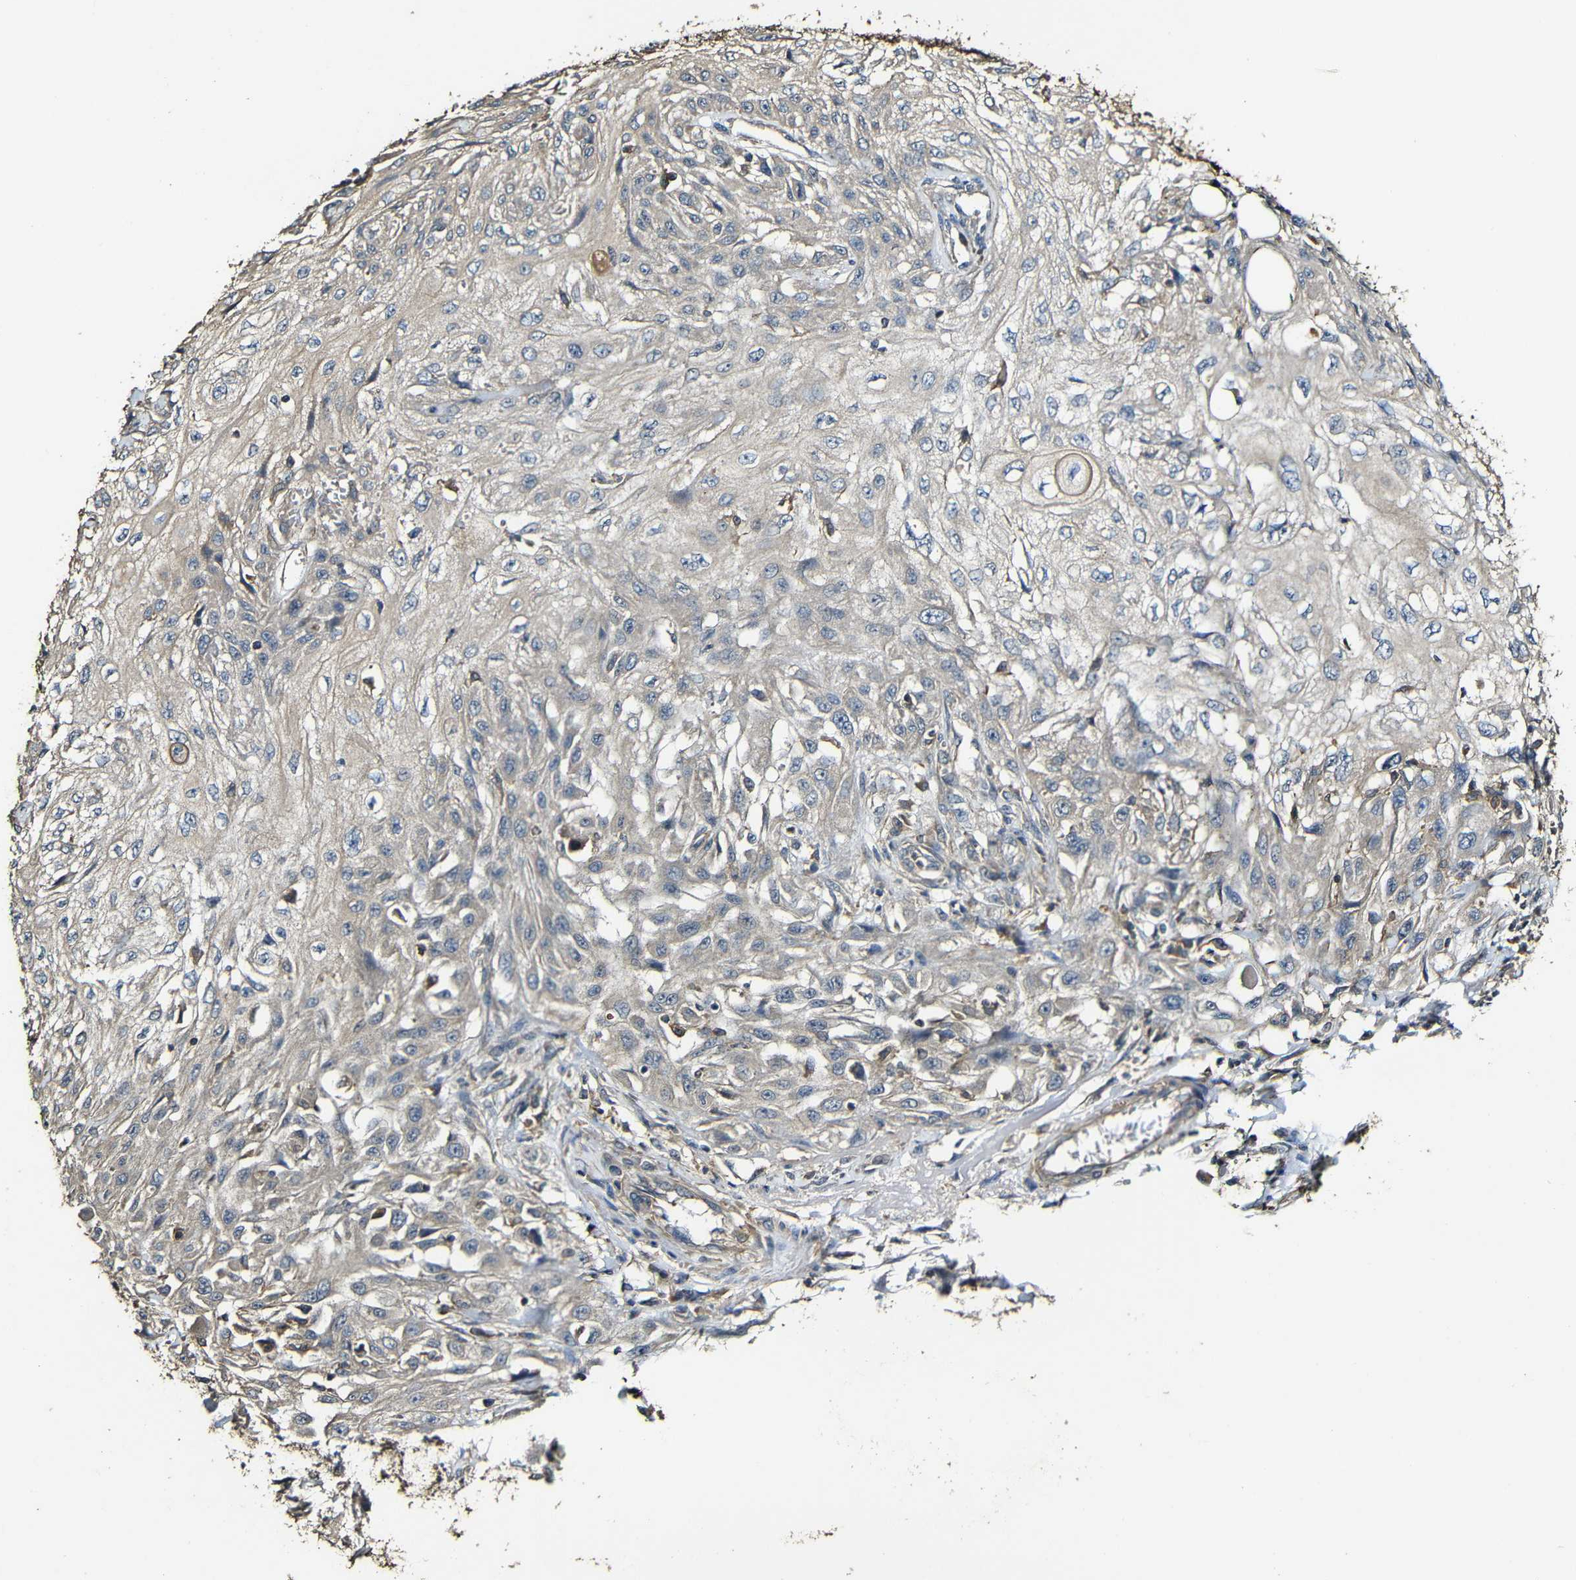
{"staining": {"intensity": "weak", "quantity": ">75%", "location": "cytoplasmic/membranous"}, "tissue": "skin cancer", "cell_type": "Tumor cells", "image_type": "cancer", "snomed": [{"axis": "morphology", "description": "Squamous cell carcinoma, NOS"}, {"axis": "topography", "description": "Skin"}], "caption": "Skin squamous cell carcinoma tissue demonstrates weak cytoplasmic/membranous positivity in about >75% of tumor cells", "gene": "CASP8", "patient": {"sex": "male", "age": 75}}